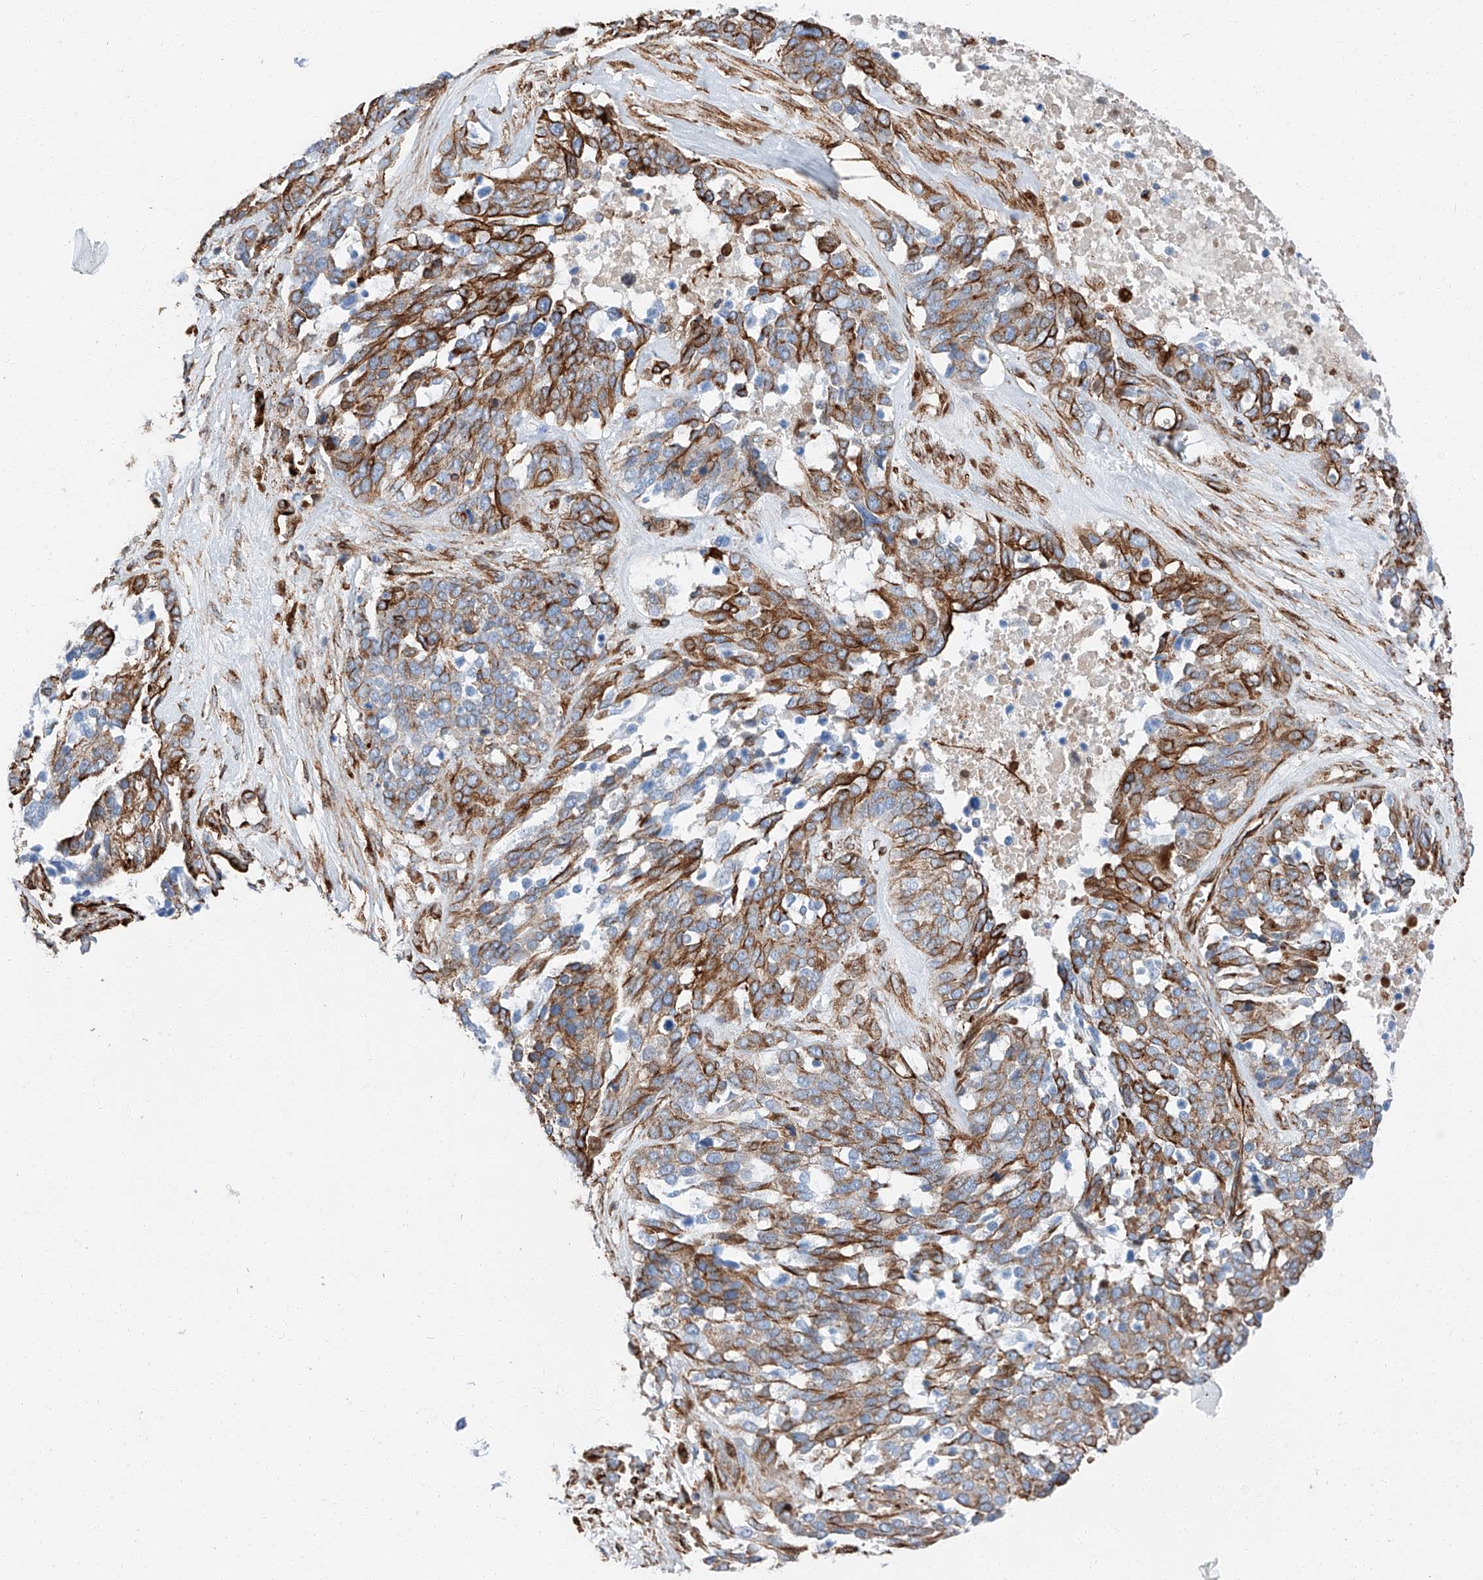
{"staining": {"intensity": "moderate", "quantity": ">75%", "location": "cytoplasmic/membranous"}, "tissue": "ovarian cancer", "cell_type": "Tumor cells", "image_type": "cancer", "snomed": [{"axis": "morphology", "description": "Cystadenocarcinoma, serous, NOS"}, {"axis": "topography", "description": "Ovary"}], "caption": "IHC photomicrograph of neoplastic tissue: ovarian serous cystadenocarcinoma stained using immunohistochemistry (IHC) displays medium levels of moderate protein expression localized specifically in the cytoplasmic/membranous of tumor cells, appearing as a cytoplasmic/membranous brown color.", "gene": "ZNF804A", "patient": {"sex": "female", "age": 44}}